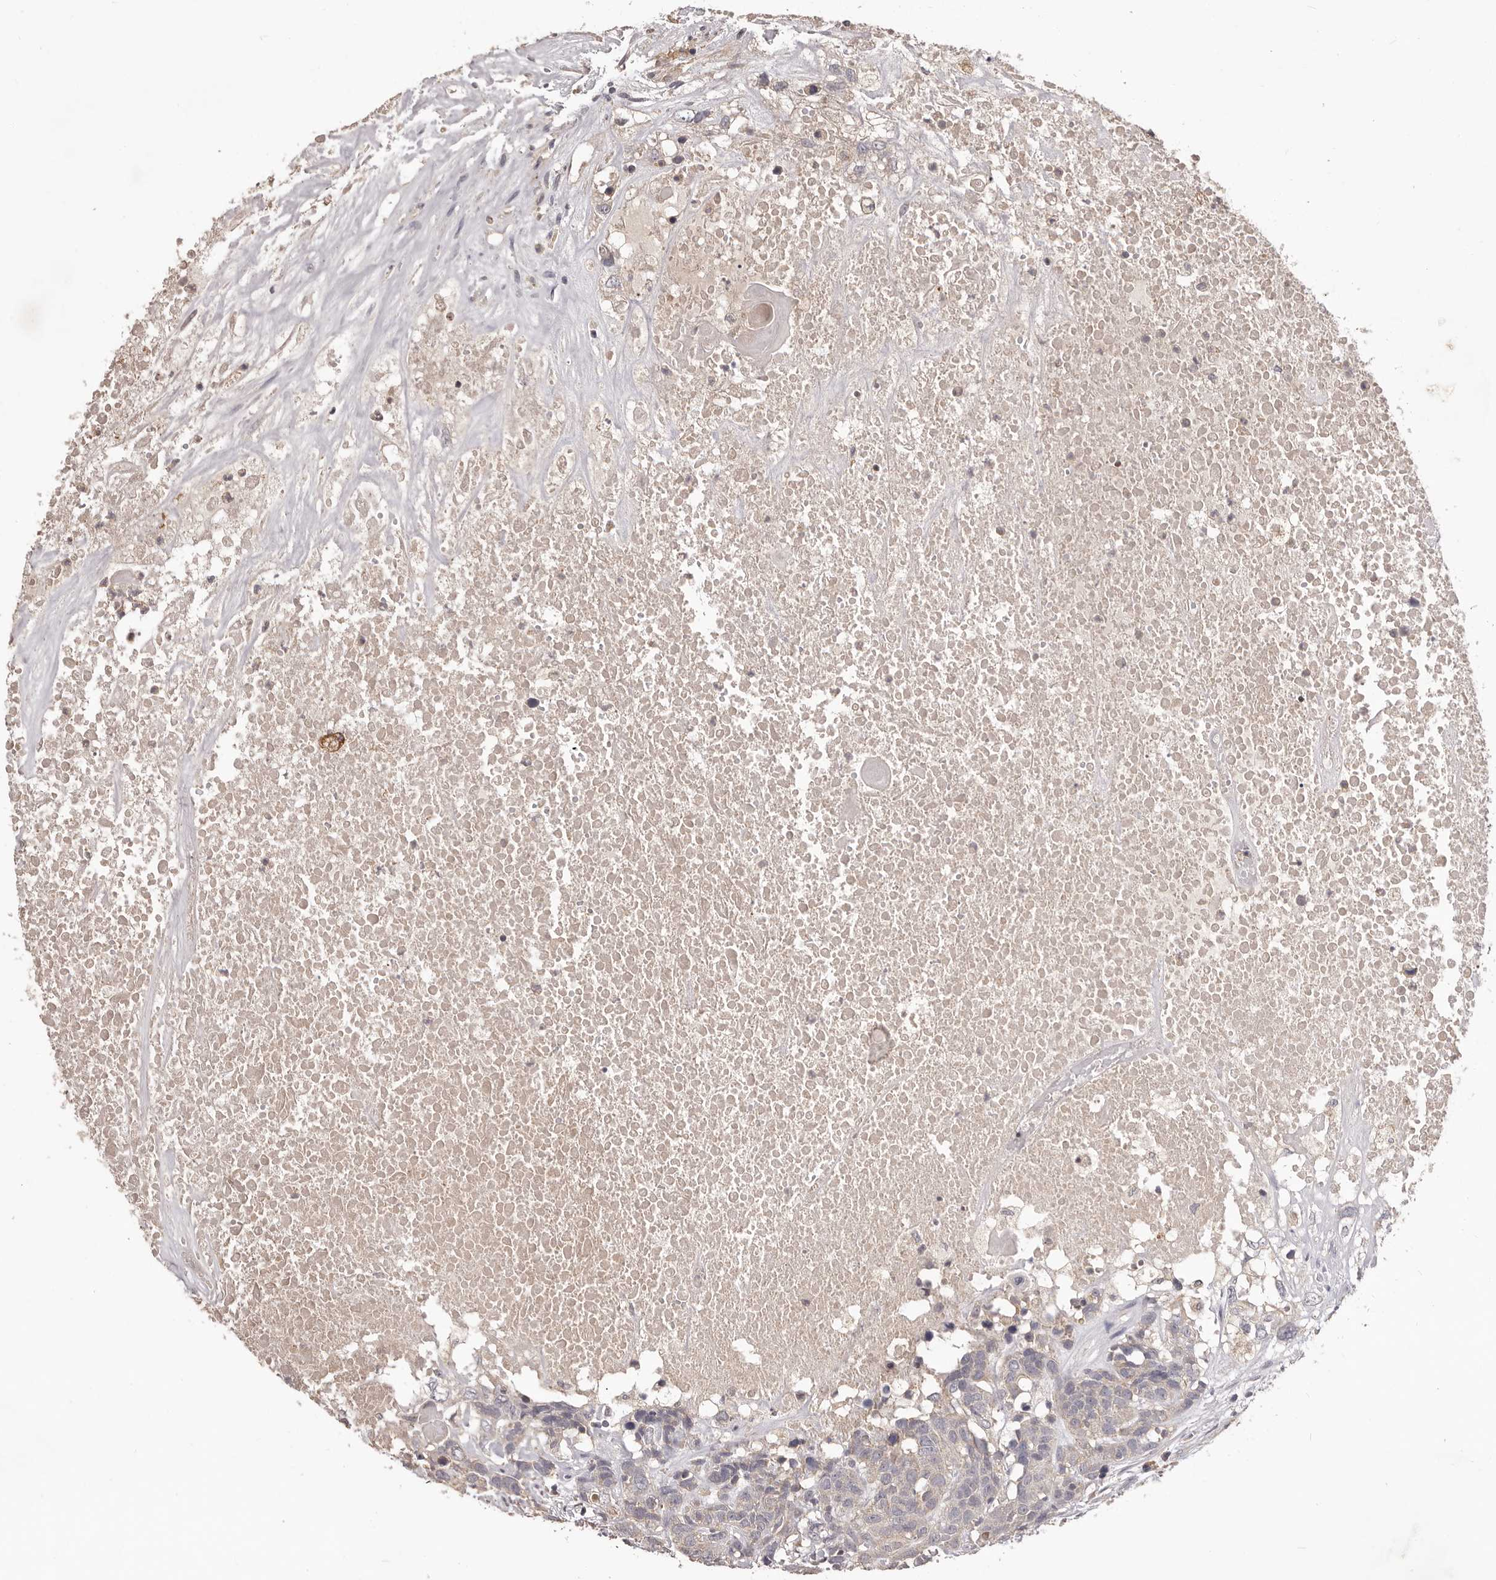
{"staining": {"intensity": "negative", "quantity": "none", "location": "none"}, "tissue": "head and neck cancer", "cell_type": "Tumor cells", "image_type": "cancer", "snomed": [{"axis": "morphology", "description": "Squamous cell carcinoma, NOS"}, {"axis": "topography", "description": "Head-Neck"}], "caption": "An immunohistochemistry image of head and neck cancer (squamous cell carcinoma) is shown. There is no staining in tumor cells of head and neck cancer (squamous cell carcinoma).", "gene": "HRH1", "patient": {"sex": "male", "age": 66}}